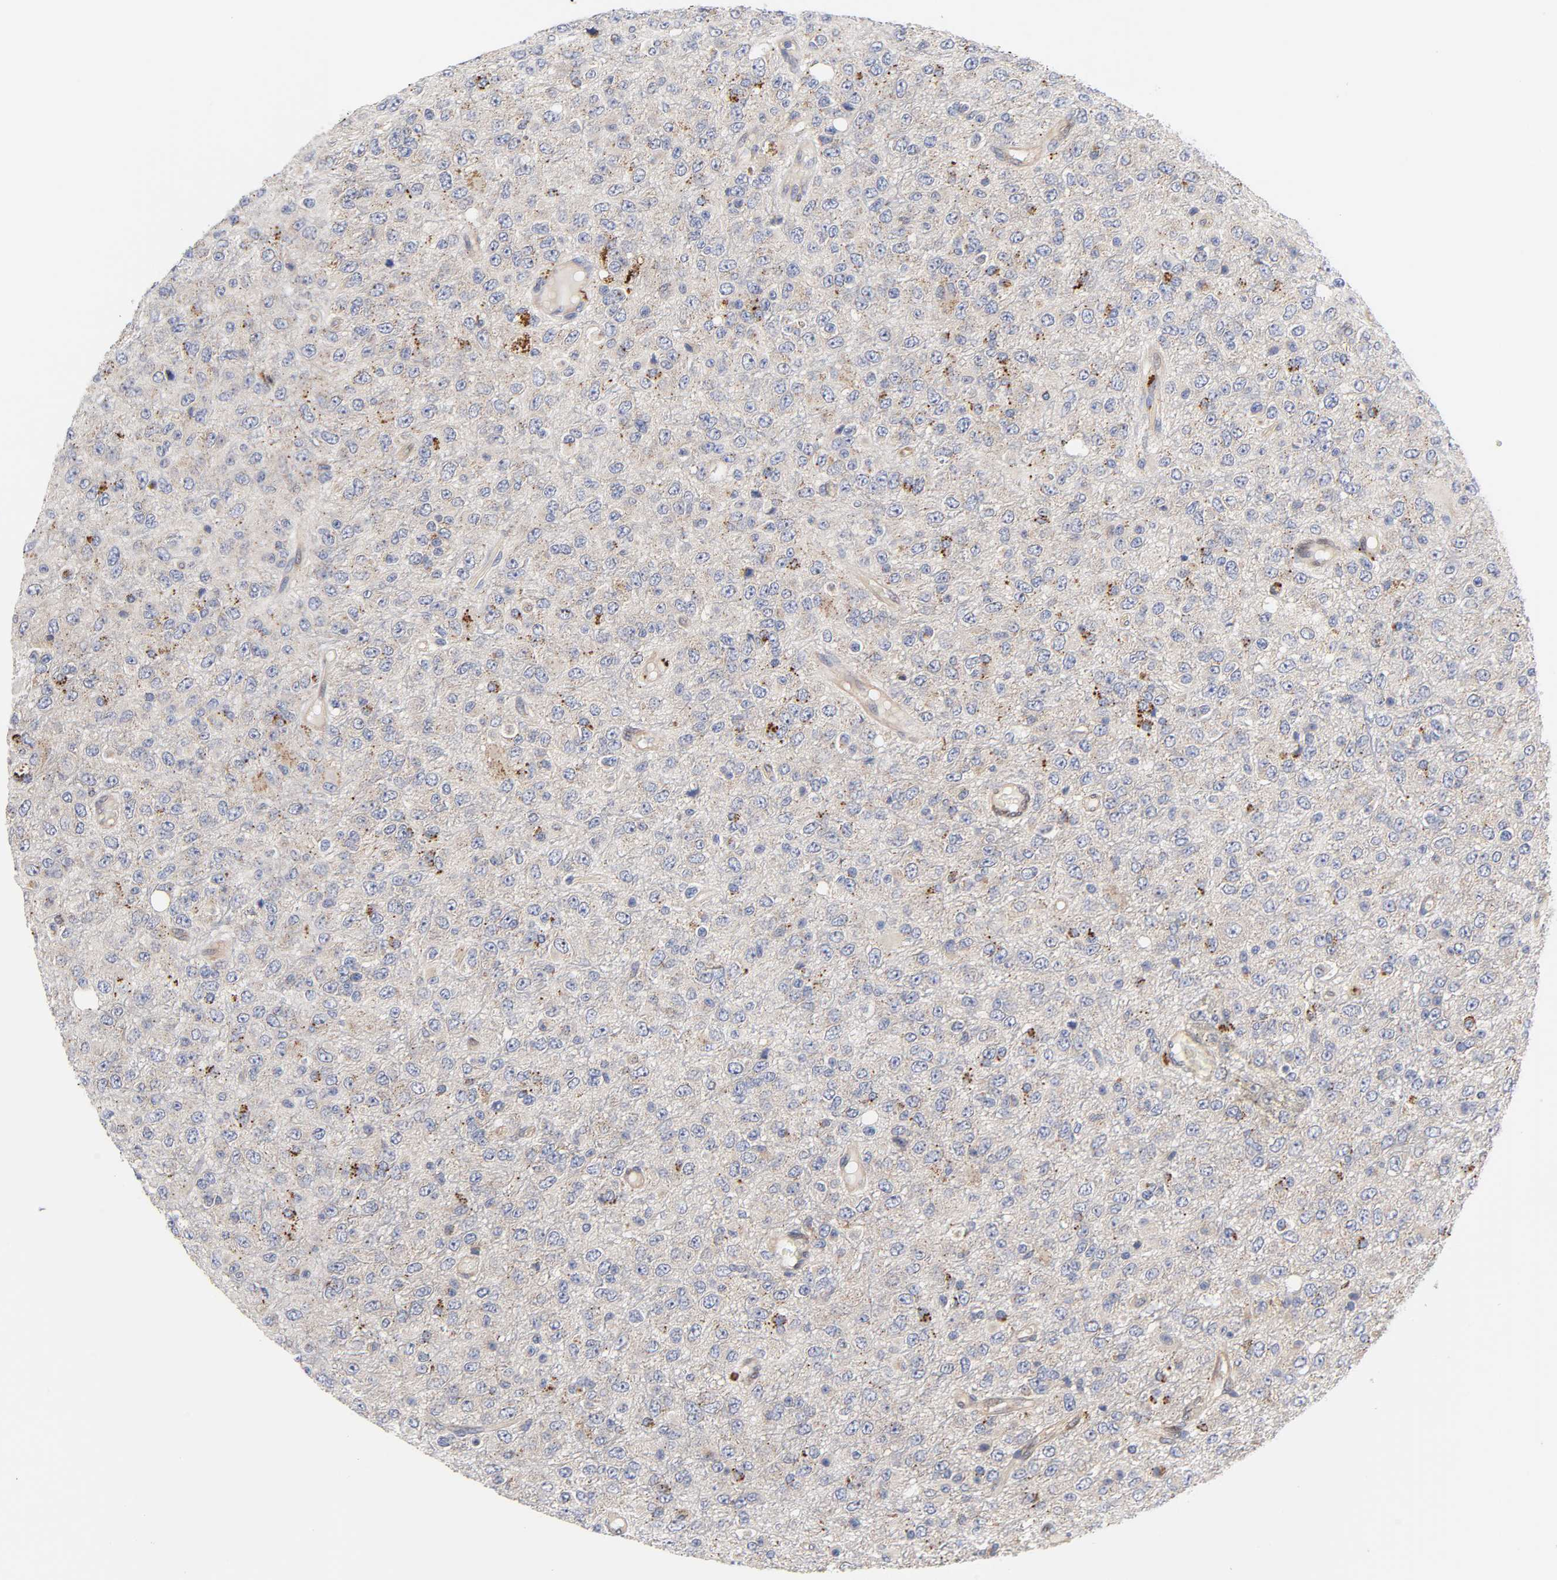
{"staining": {"intensity": "weak", "quantity": ">75%", "location": "cytoplasmic/membranous"}, "tissue": "glioma", "cell_type": "Tumor cells", "image_type": "cancer", "snomed": [{"axis": "morphology", "description": "Glioma, malignant, High grade"}, {"axis": "topography", "description": "pancreas cauda"}], "caption": "DAB (3,3'-diaminobenzidine) immunohistochemical staining of human glioma reveals weak cytoplasmic/membranous protein expression in about >75% of tumor cells.", "gene": "C17orf75", "patient": {"sex": "male", "age": 60}}